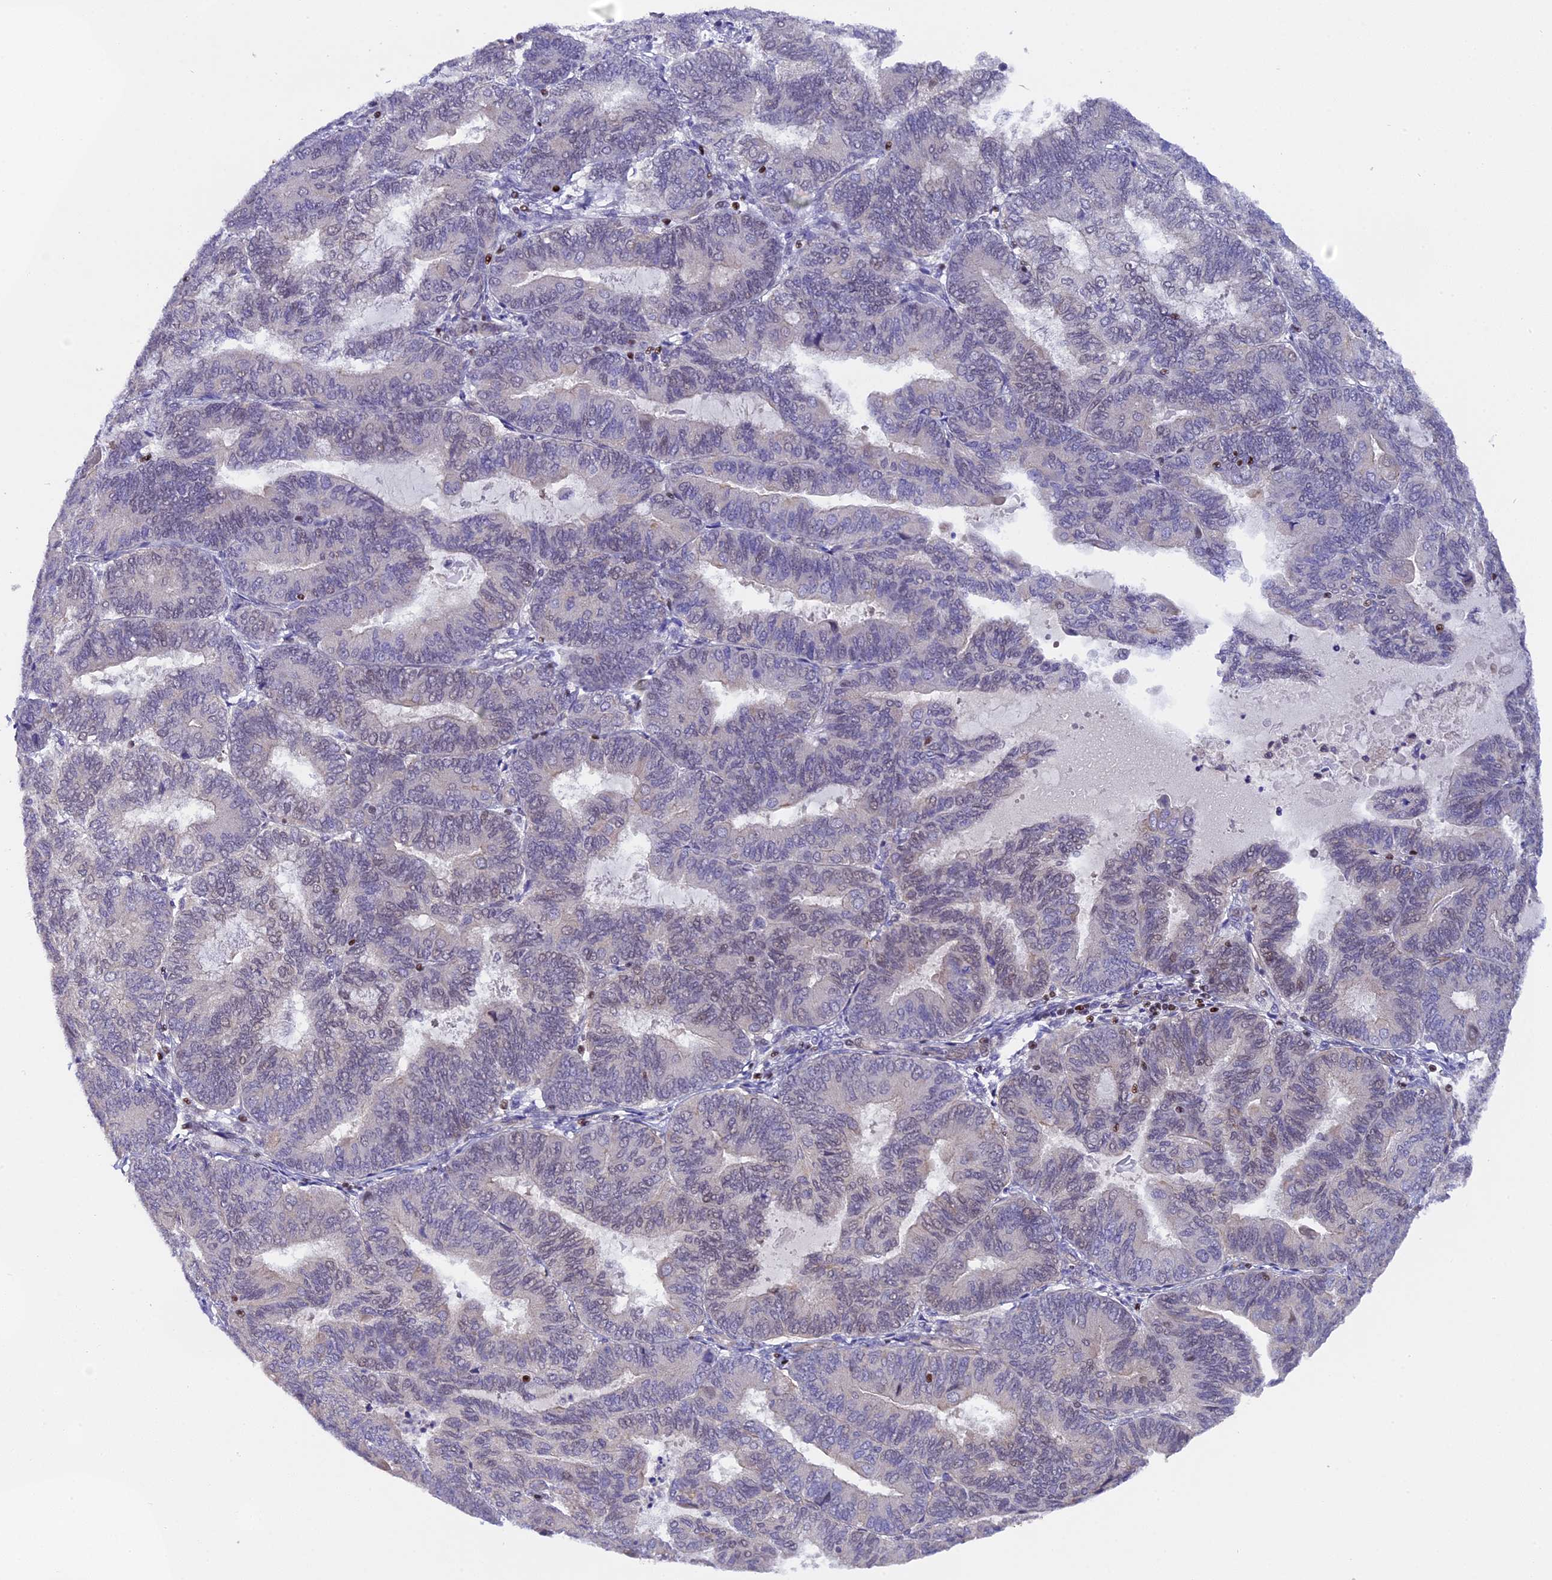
{"staining": {"intensity": "weak", "quantity": "<25%", "location": "nuclear"}, "tissue": "endometrial cancer", "cell_type": "Tumor cells", "image_type": "cancer", "snomed": [{"axis": "morphology", "description": "Adenocarcinoma, NOS"}, {"axis": "topography", "description": "Endometrium"}], "caption": "Tumor cells are negative for brown protein staining in endometrial adenocarcinoma.", "gene": "SP4", "patient": {"sex": "female", "age": 81}}